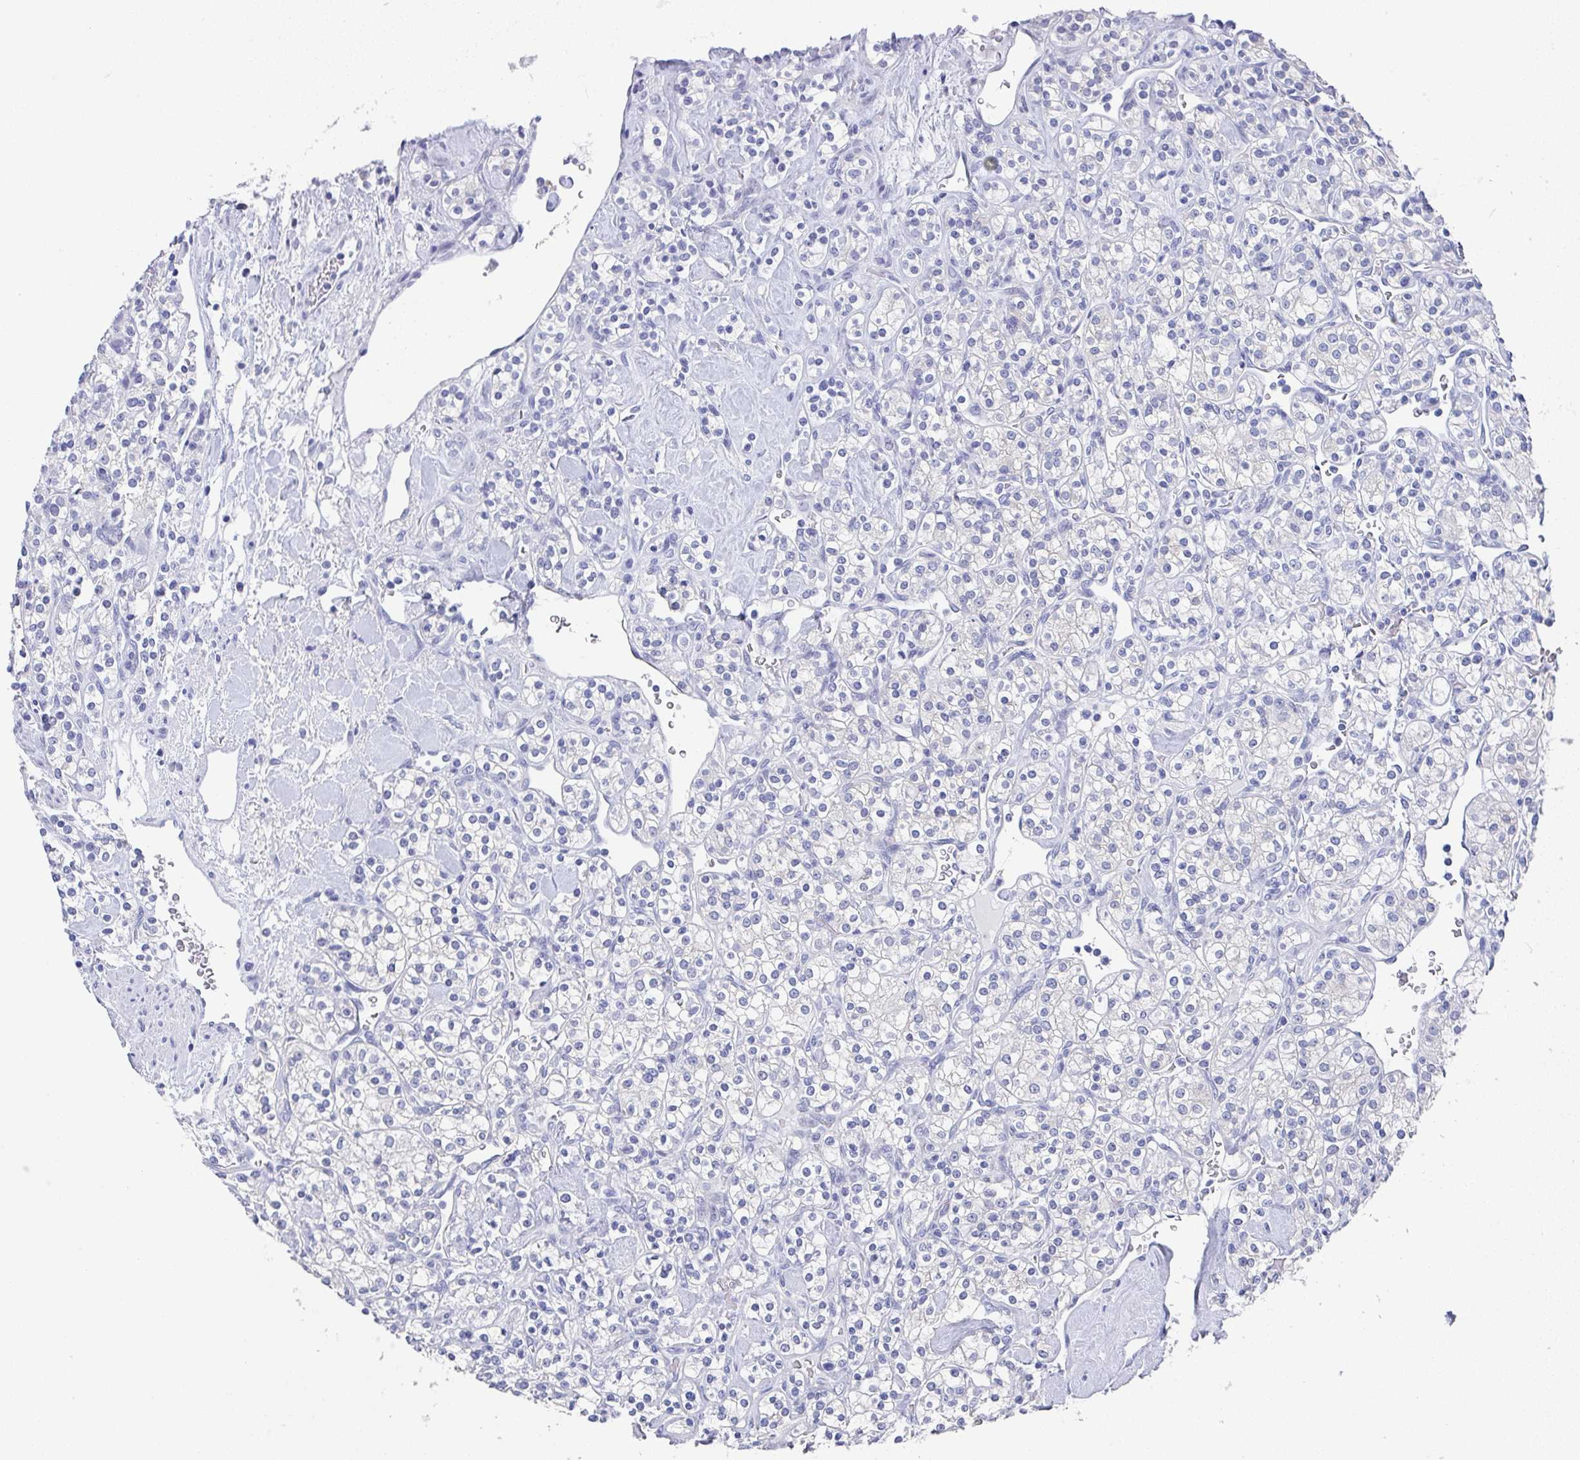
{"staining": {"intensity": "negative", "quantity": "none", "location": "none"}, "tissue": "renal cancer", "cell_type": "Tumor cells", "image_type": "cancer", "snomed": [{"axis": "morphology", "description": "Adenocarcinoma, NOS"}, {"axis": "topography", "description": "Kidney"}], "caption": "This is a micrograph of immunohistochemistry (IHC) staining of renal cancer (adenocarcinoma), which shows no staining in tumor cells.", "gene": "TNFRSF8", "patient": {"sex": "male", "age": 77}}